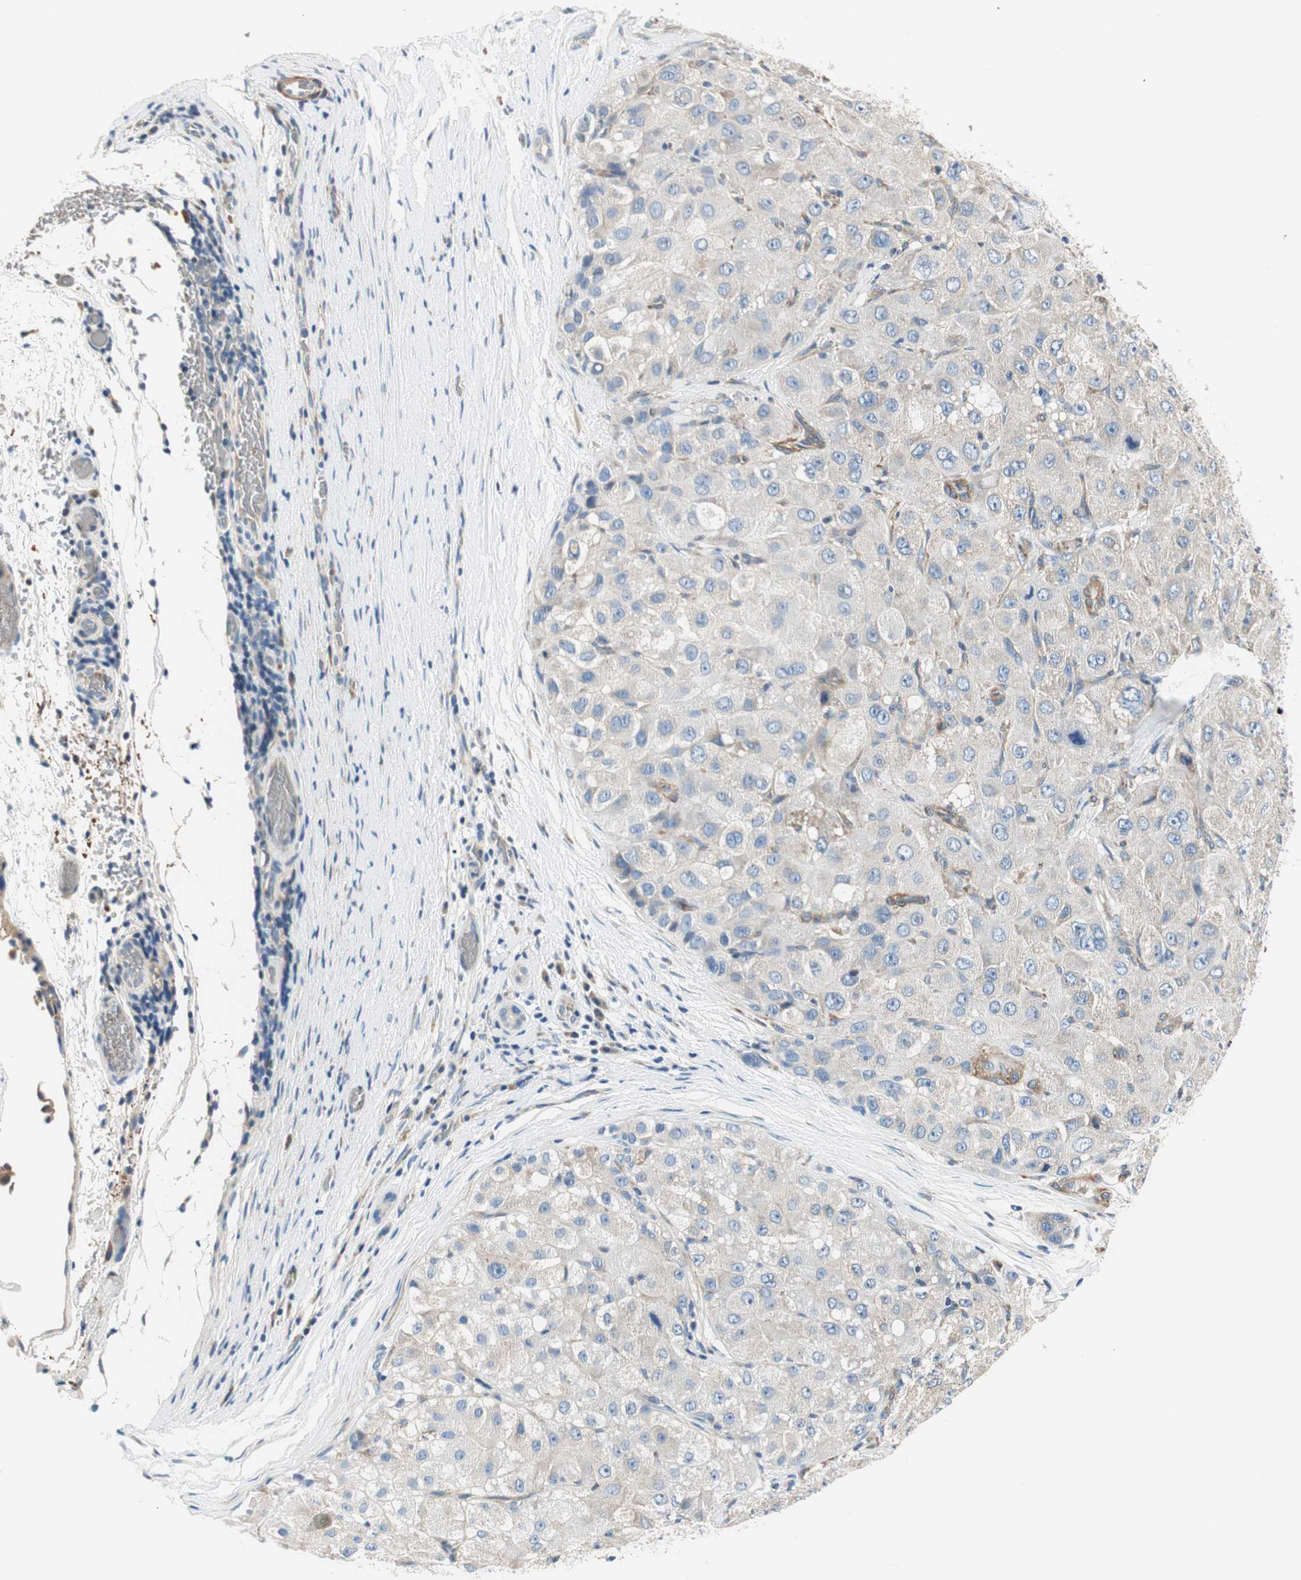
{"staining": {"intensity": "weak", "quantity": "<25%", "location": "cytoplasmic/membranous"}, "tissue": "liver cancer", "cell_type": "Tumor cells", "image_type": "cancer", "snomed": [{"axis": "morphology", "description": "Carcinoma, Hepatocellular, NOS"}, {"axis": "topography", "description": "Liver"}], "caption": "Liver cancer (hepatocellular carcinoma) stained for a protein using immunohistochemistry demonstrates no positivity tumor cells.", "gene": "RORB", "patient": {"sex": "male", "age": 80}}